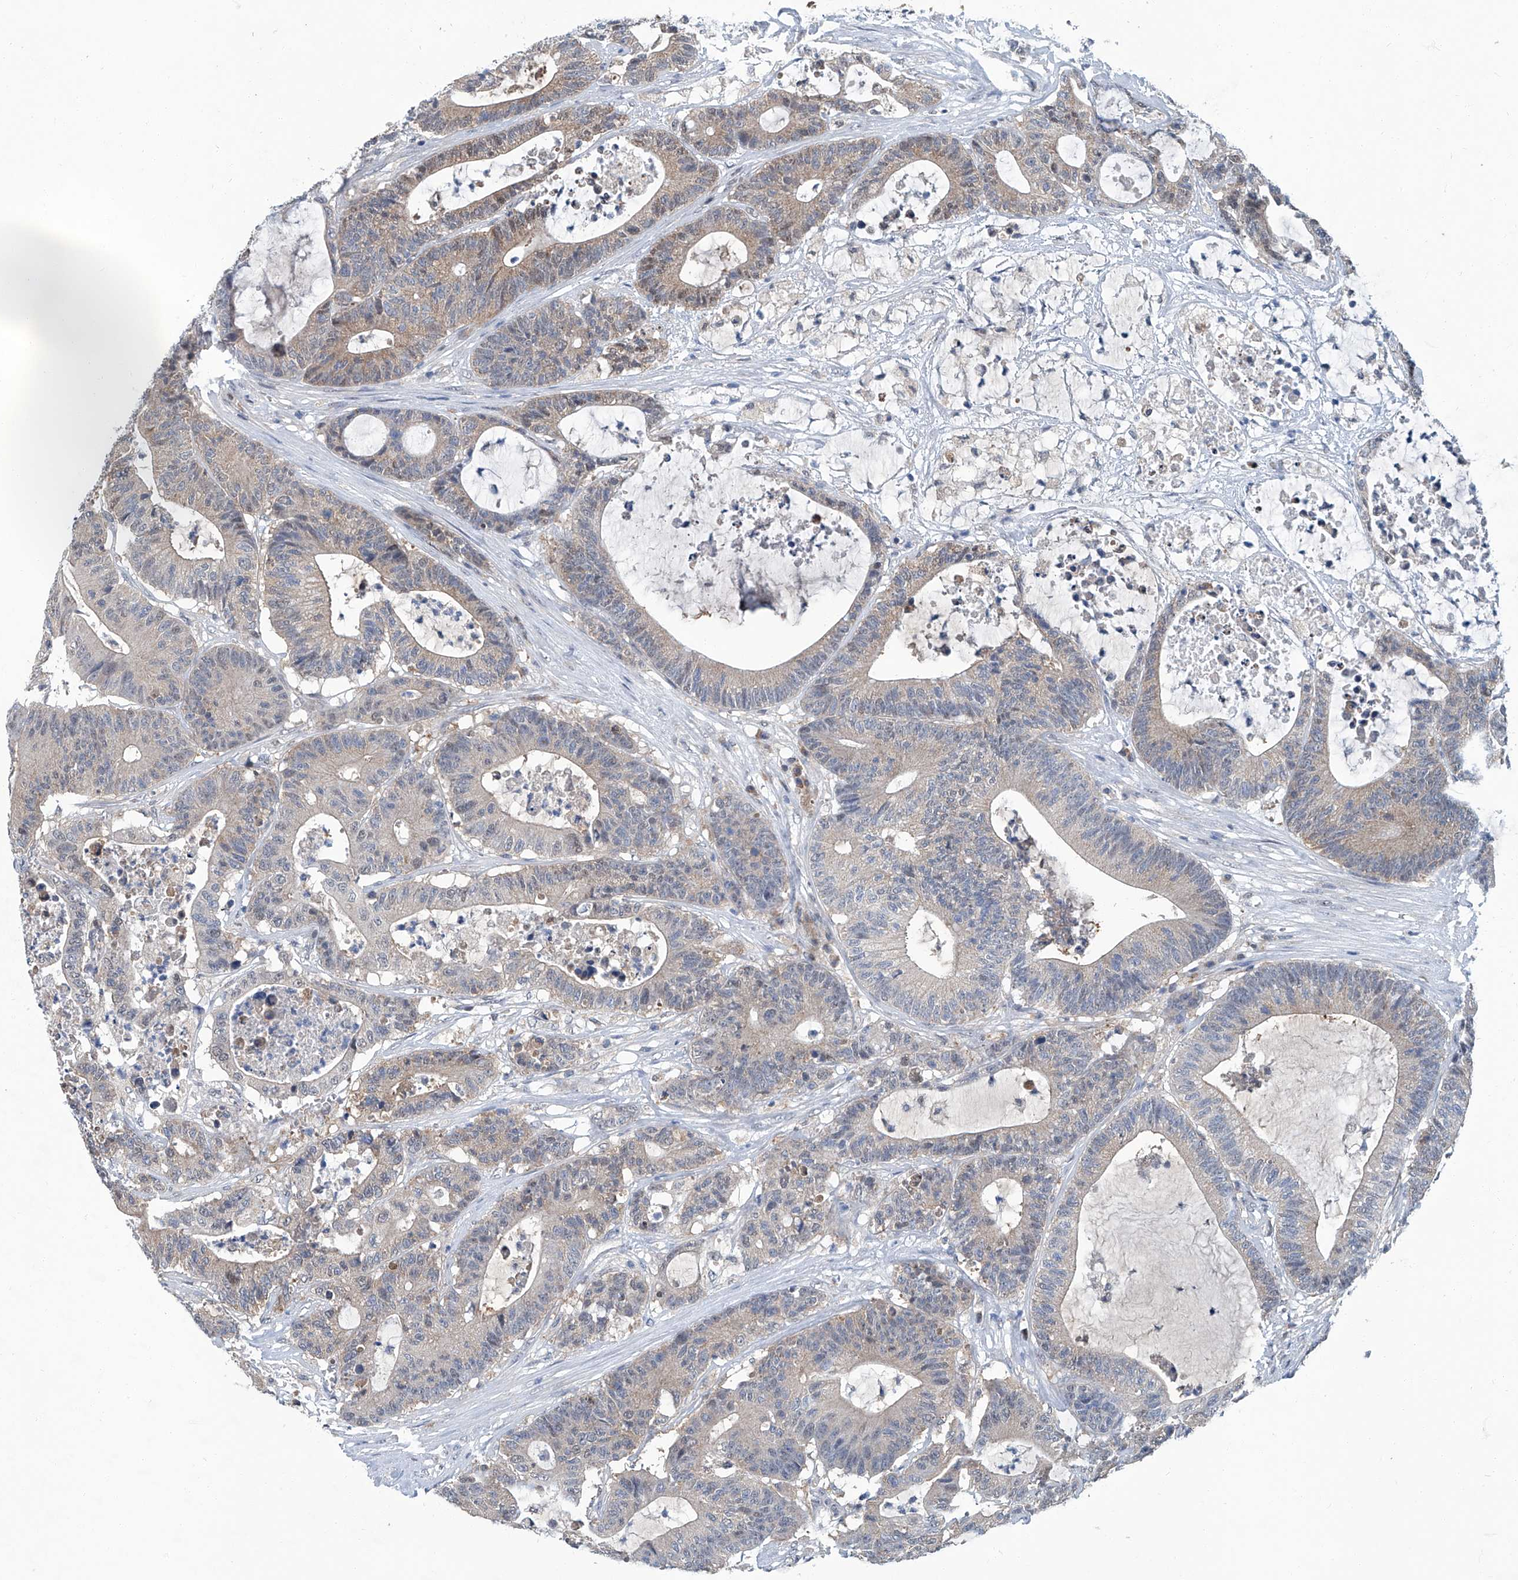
{"staining": {"intensity": "weak", "quantity": "25%-75%", "location": "cytoplasmic/membranous"}, "tissue": "colorectal cancer", "cell_type": "Tumor cells", "image_type": "cancer", "snomed": [{"axis": "morphology", "description": "Adenocarcinoma, NOS"}, {"axis": "topography", "description": "Colon"}], "caption": "Adenocarcinoma (colorectal) was stained to show a protein in brown. There is low levels of weak cytoplasmic/membranous expression in about 25%-75% of tumor cells.", "gene": "CLK1", "patient": {"sex": "female", "age": 84}}